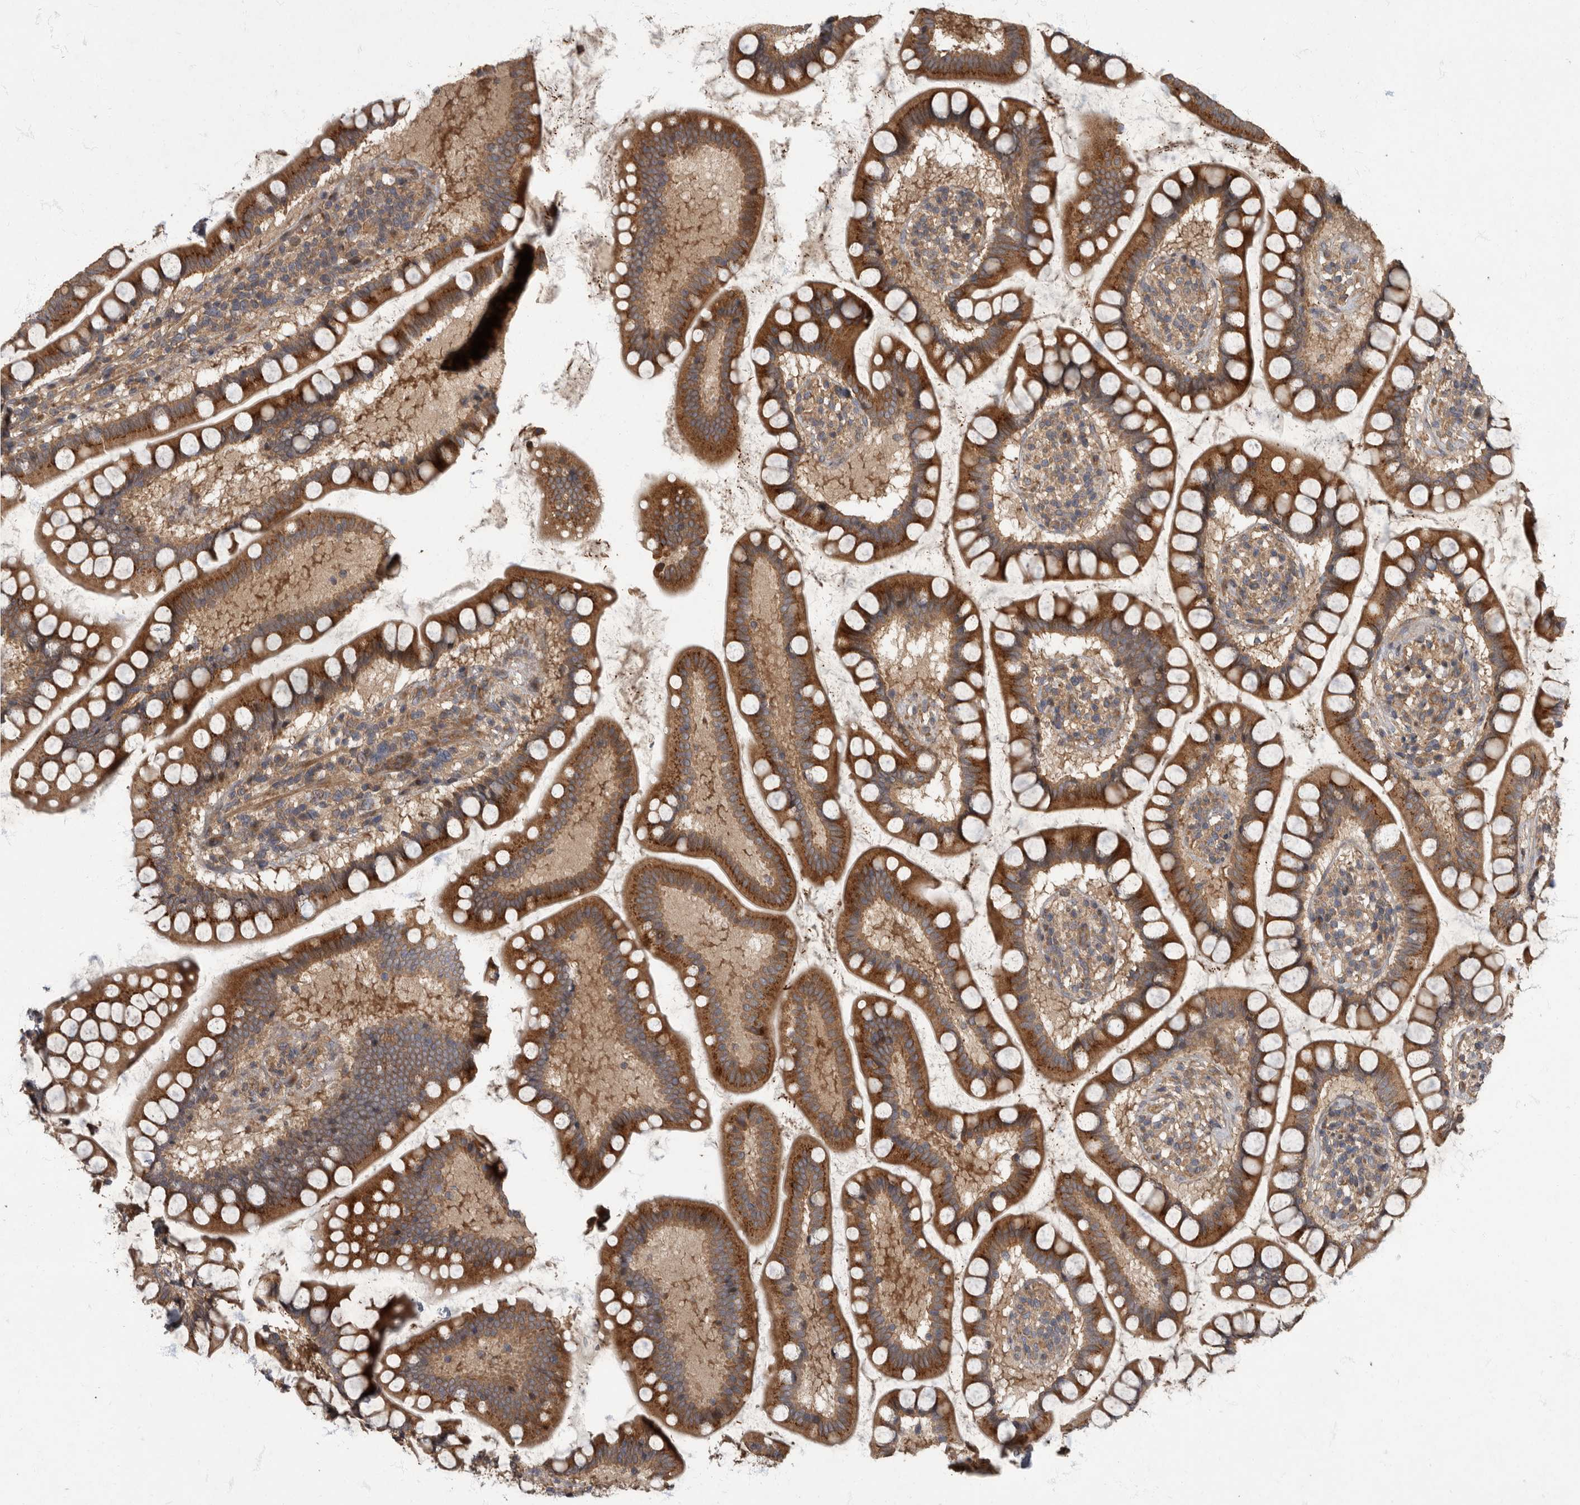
{"staining": {"intensity": "moderate", "quantity": ">75%", "location": "cytoplasmic/membranous"}, "tissue": "small intestine", "cell_type": "Glandular cells", "image_type": "normal", "snomed": [{"axis": "morphology", "description": "Normal tissue, NOS"}, {"axis": "topography", "description": "Small intestine"}], "caption": "Small intestine stained with immunohistochemistry demonstrates moderate cytoplasmic/membranous positivity in approximately >75% of glandular cells. Immunohistochemistry stains the protein of interest in brown and the nuclei are stained blue.", "gene": "IQCK", "patient": {"sex": "female", "age": 84}}